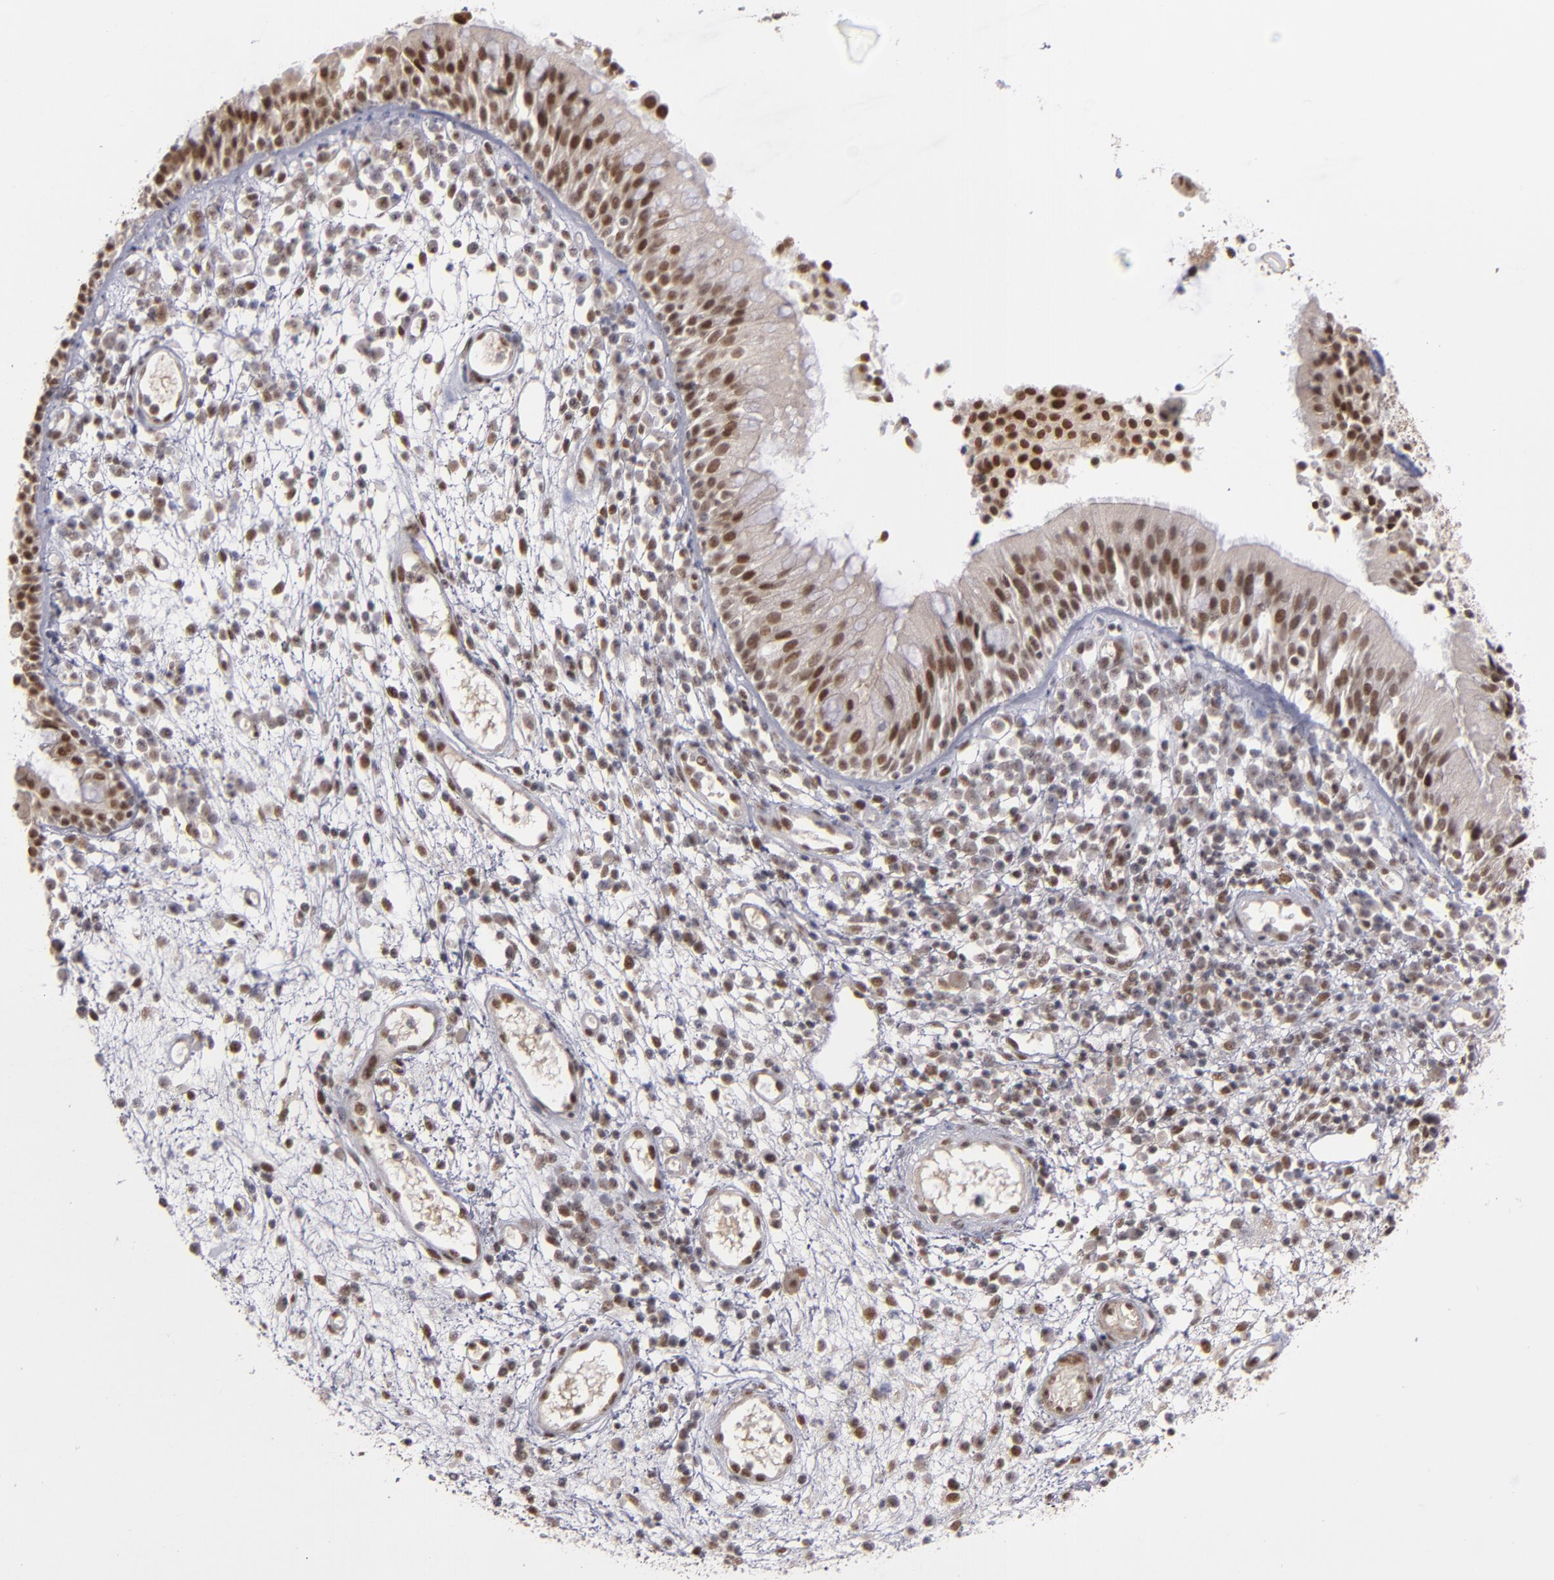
{"staining": {"intensity": "strong", "quantity": ">75%", "location": "nuclear"}, "tissue": "nasopharynx", "cell_type": "Respiratory epithelial cells", "image_type": "normal", "snomed": [{"axis": "morphology", "description": "Normal tissue, NOS"}, {"axis": "morphology", "description": "Inflammation, NOS"}, {"axis": "morphology", "description": "Malignant melanoma, Metastatic site"}, {"axis": "topography", "description": "Nasopharynx"}], "caption": "A brown stain highlights strong nuclear positivity of a protein in respiratory epithelial cells of unremarkable human nasopharynx.", "gene": "ZNF234", "patient": {"sex": "female", "age": 55}}